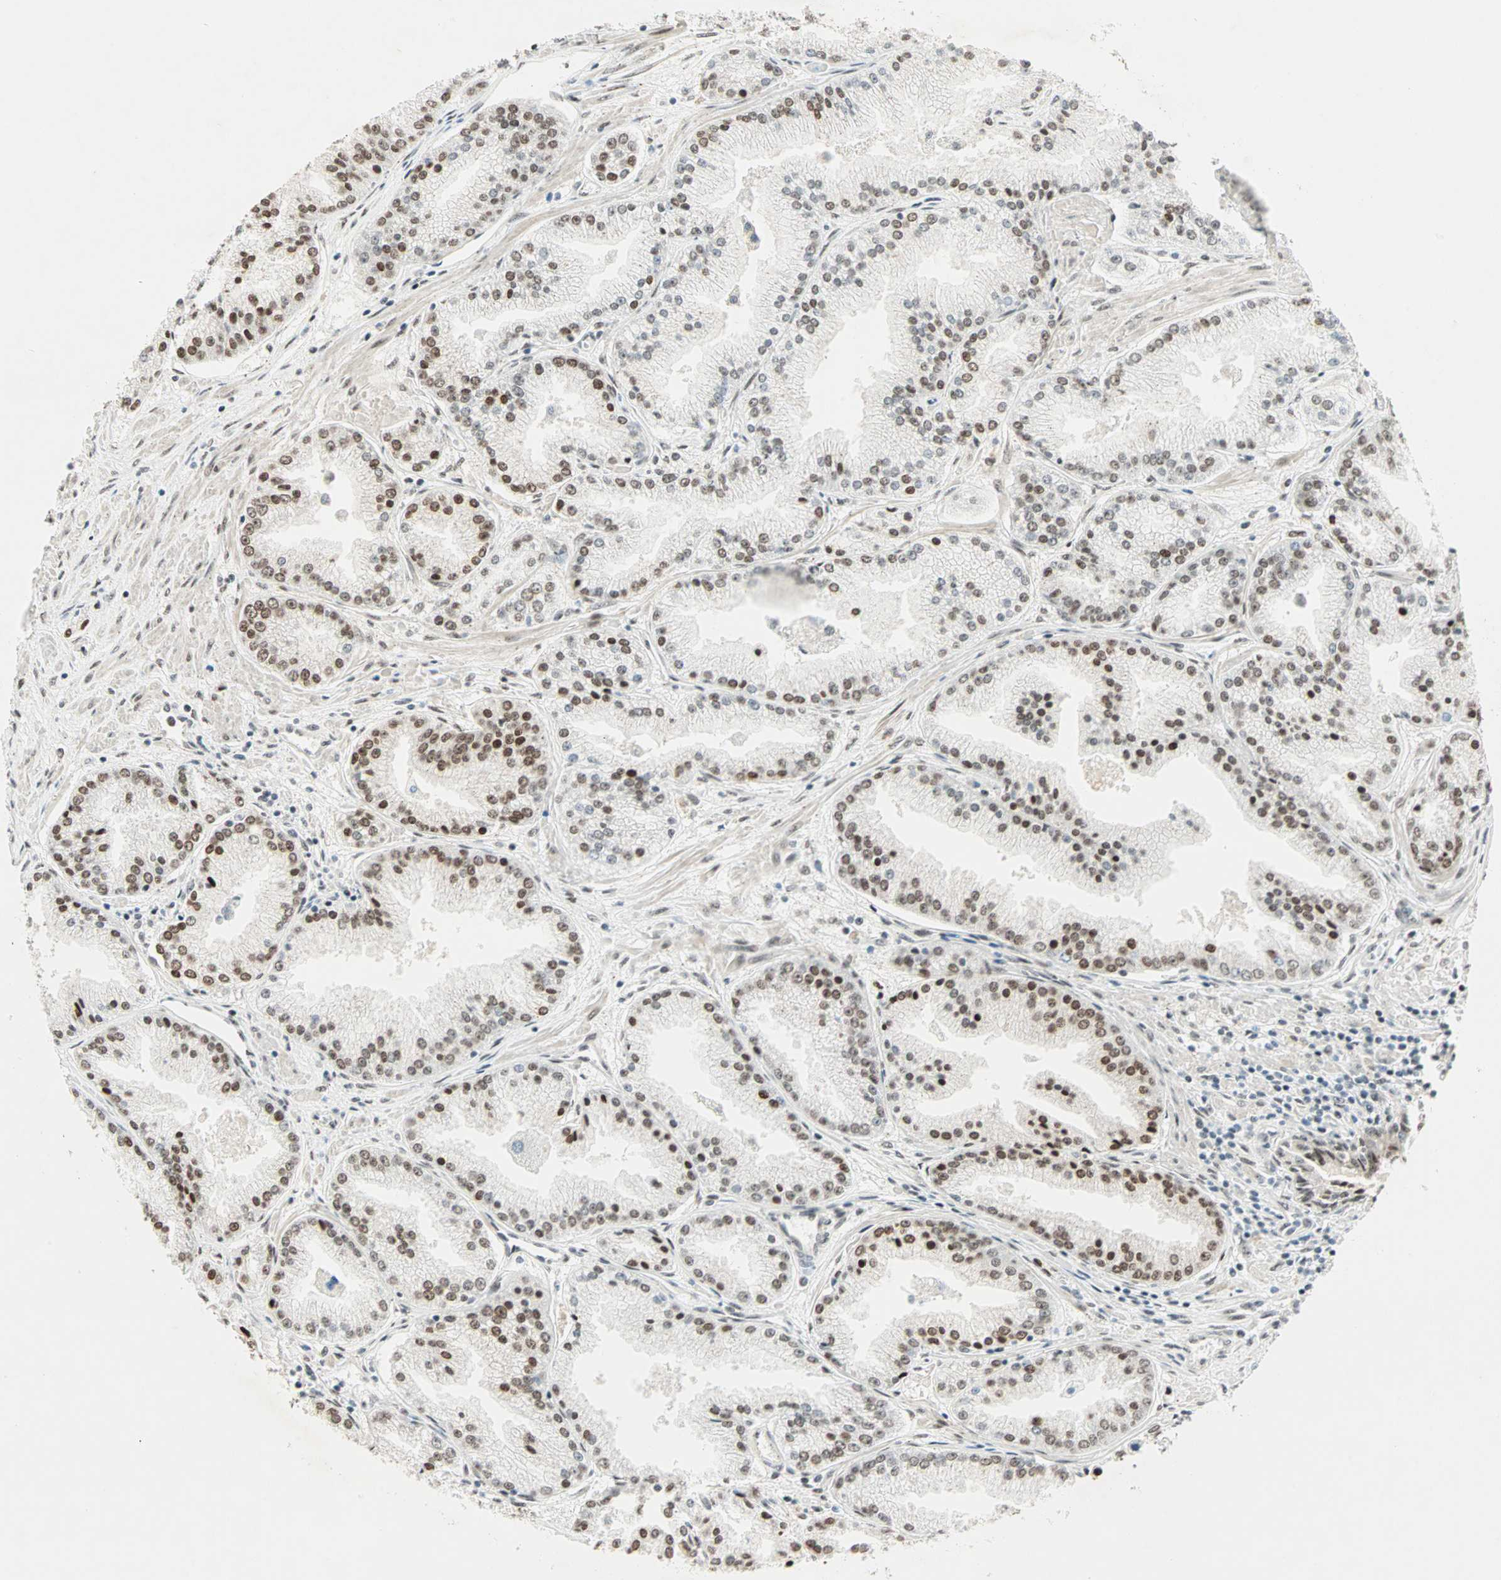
{"staining": {"intensity": "moderate", "quantity": ">75%", "location": "nuclear"}, "tissue": "prostate cancer", "cell_type": "Tumor cells", "image_type": "cancer", "snomed": [{"axis": "morphology", "description": "Adenocarcinoma, High grade"}, {"axis": "topography", "description": "Prostate"}], "caption": "High-grade adenocarcinoma (prostate) stained with DAB immunohistochemistry reveals medium levels of moderate nuclear expression in approximately >75% of tumor cells. (DAB = brown stain, brightfield microscopy at high magnification).", "gene": "BLM", "patient": {"sex": "male", "age": 61}}